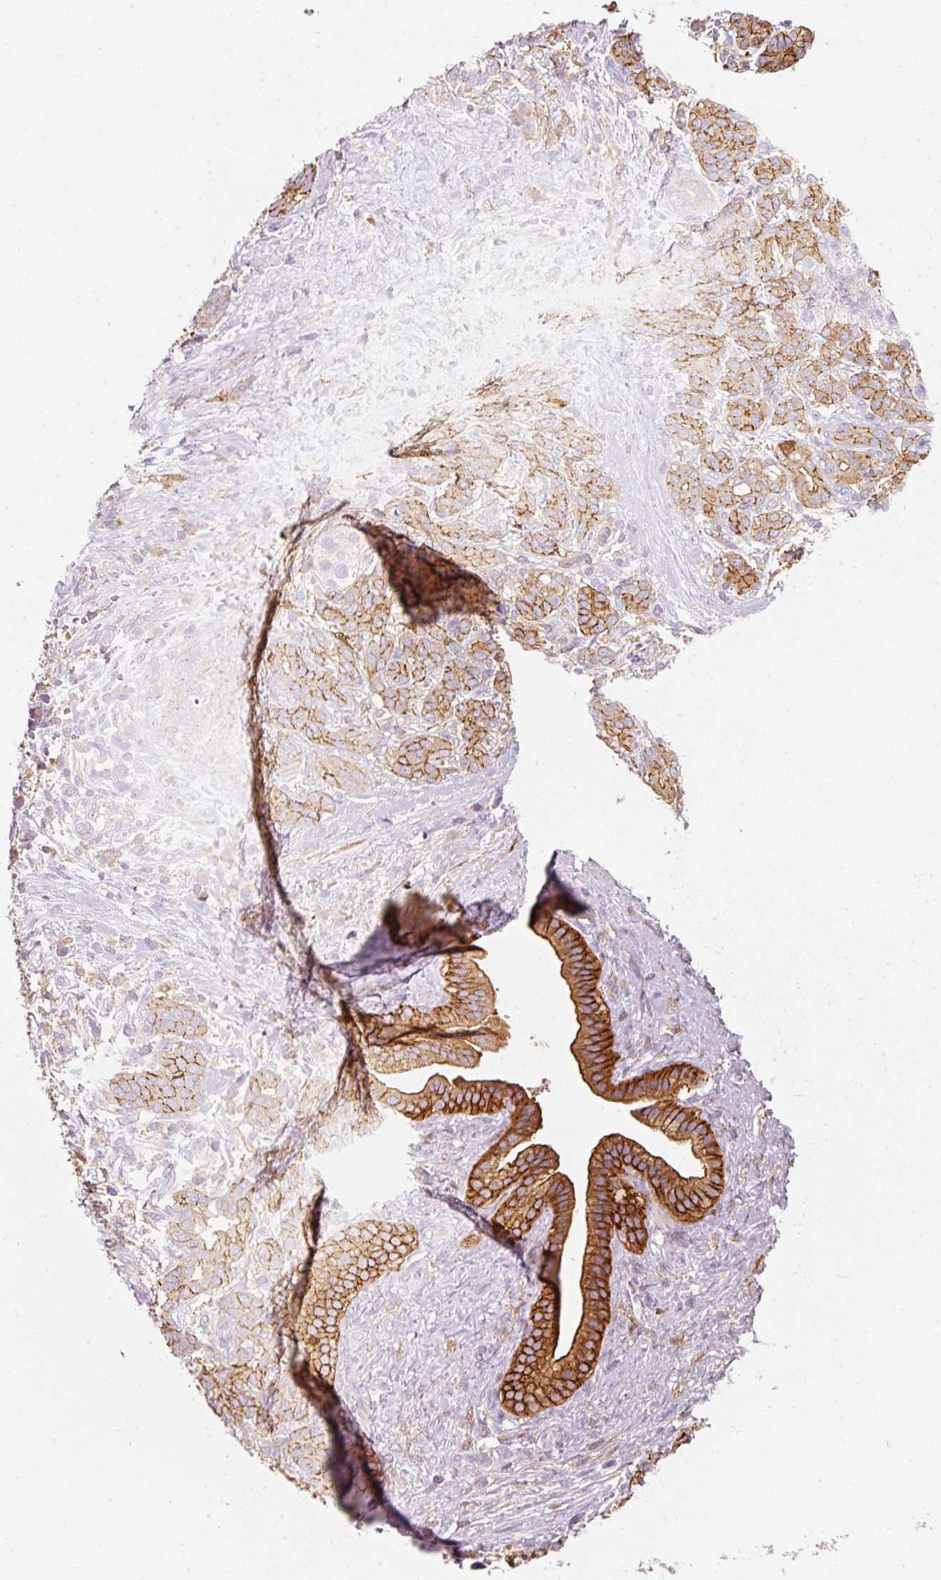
{"staining": {"intensity": "strong", "quantity": ">75%", "location": "cytoplasmic/membranous"}, "tissue": "pancreatic cancer", "cell_type": "Tumor cells", "image_type": "cancer", "snomed": [{"axis": "morphology", "description": "Adenocarcinoma, NOS"}, {"axis": "topography", "description": "Pancreas"}], "caption": "IHC photomicrograph of pancreatic adenocarcinoma stained for a protein (brown), which reveals high levels of strong cytoplasmic/membranous positivity in about >75% of tumor cells.", "gene": "IQGAP2", "patient": {"sex": "male", "age": 44}}